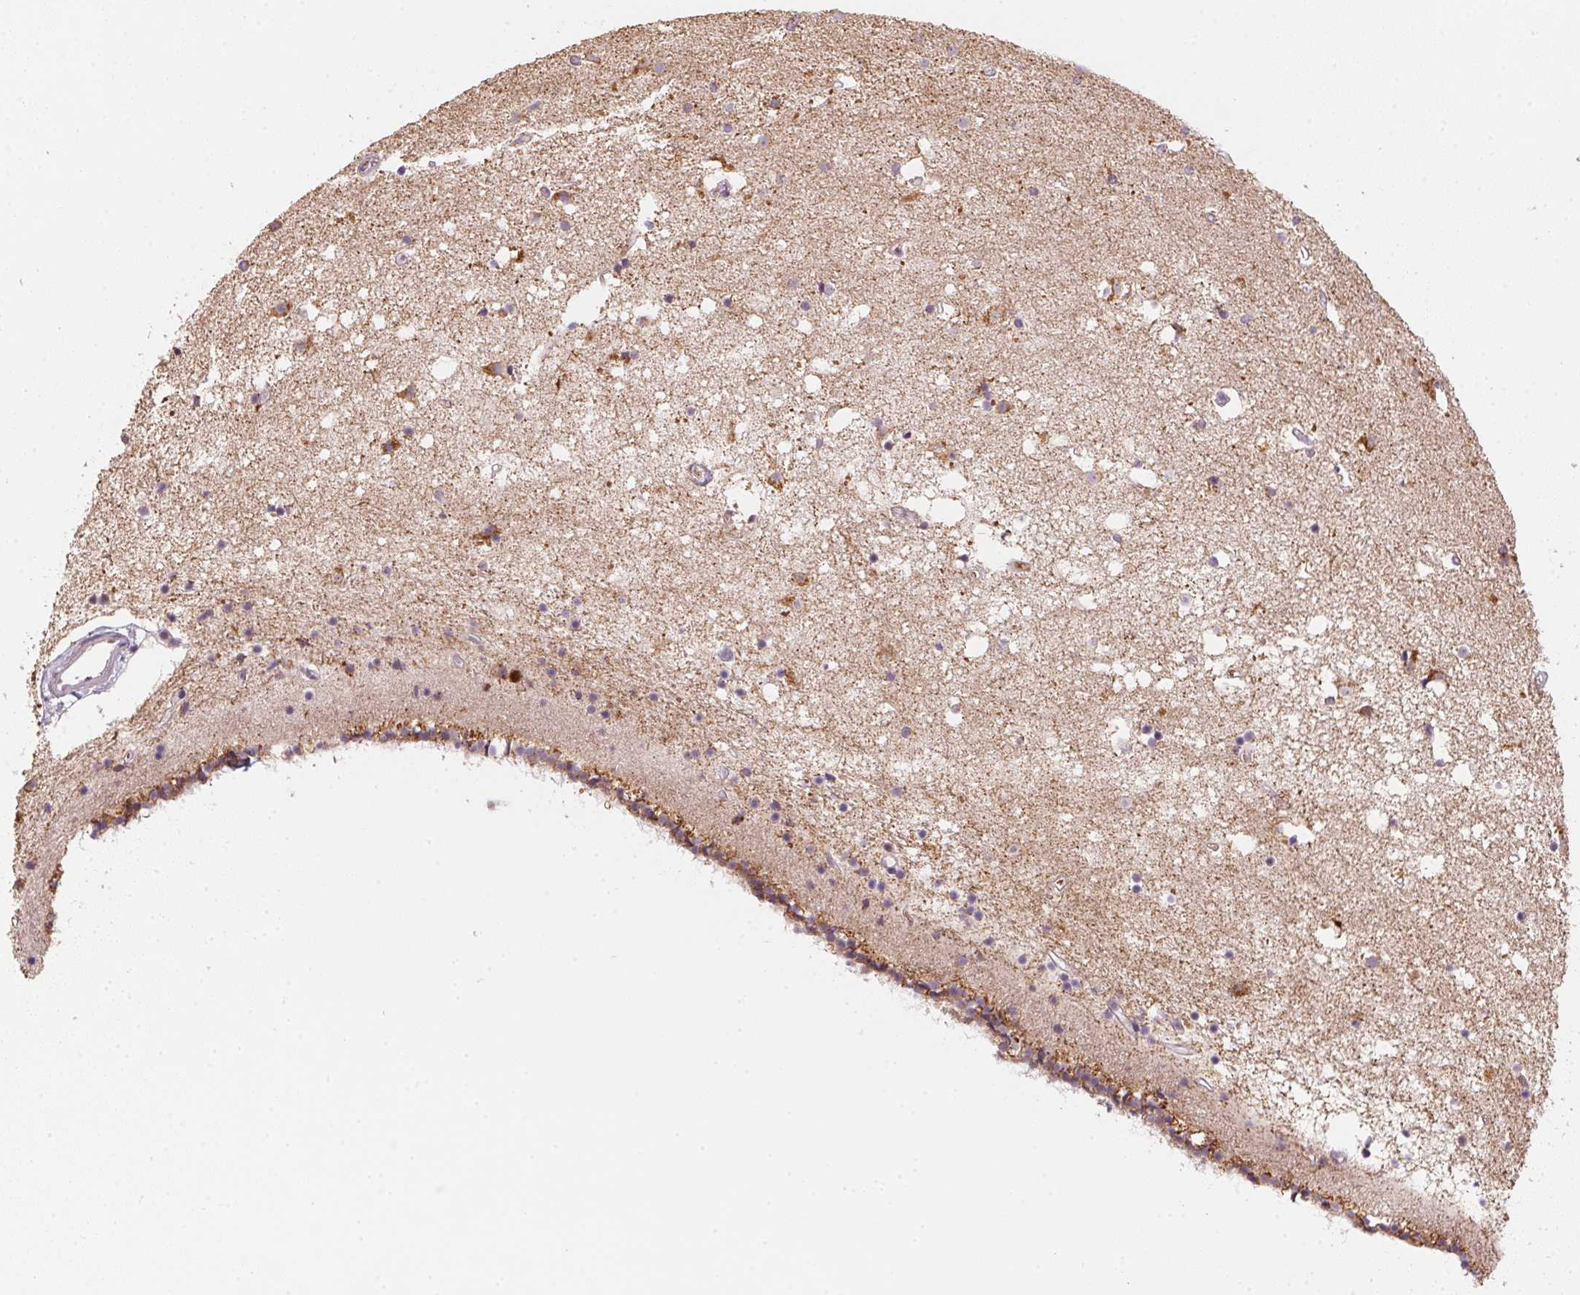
{"staining": {"intensity": "moderate", "quantity": "<25%", "location": "cytoplasmic/membranous"}, "tissue": "caudate", "cell_type": "Glial cells", "image_type": "normal", "snomed": [{"axis": "morphology", "description": "Normal tissue, NOS"}, {"axis": "topography", "description": "Lateral ventricle wall"}], "caption": "A histopathology image of caudate stained for a protein exhibits moderate cytoplasmic/membranous brown staining in glial cells. The staining is performed using DAB brown chromogen to label protein expression. The nuclei are counter-stained blue using hematoxylin.", "gene": "METTL13", "patient": {"sex": "female", "age": 71}}